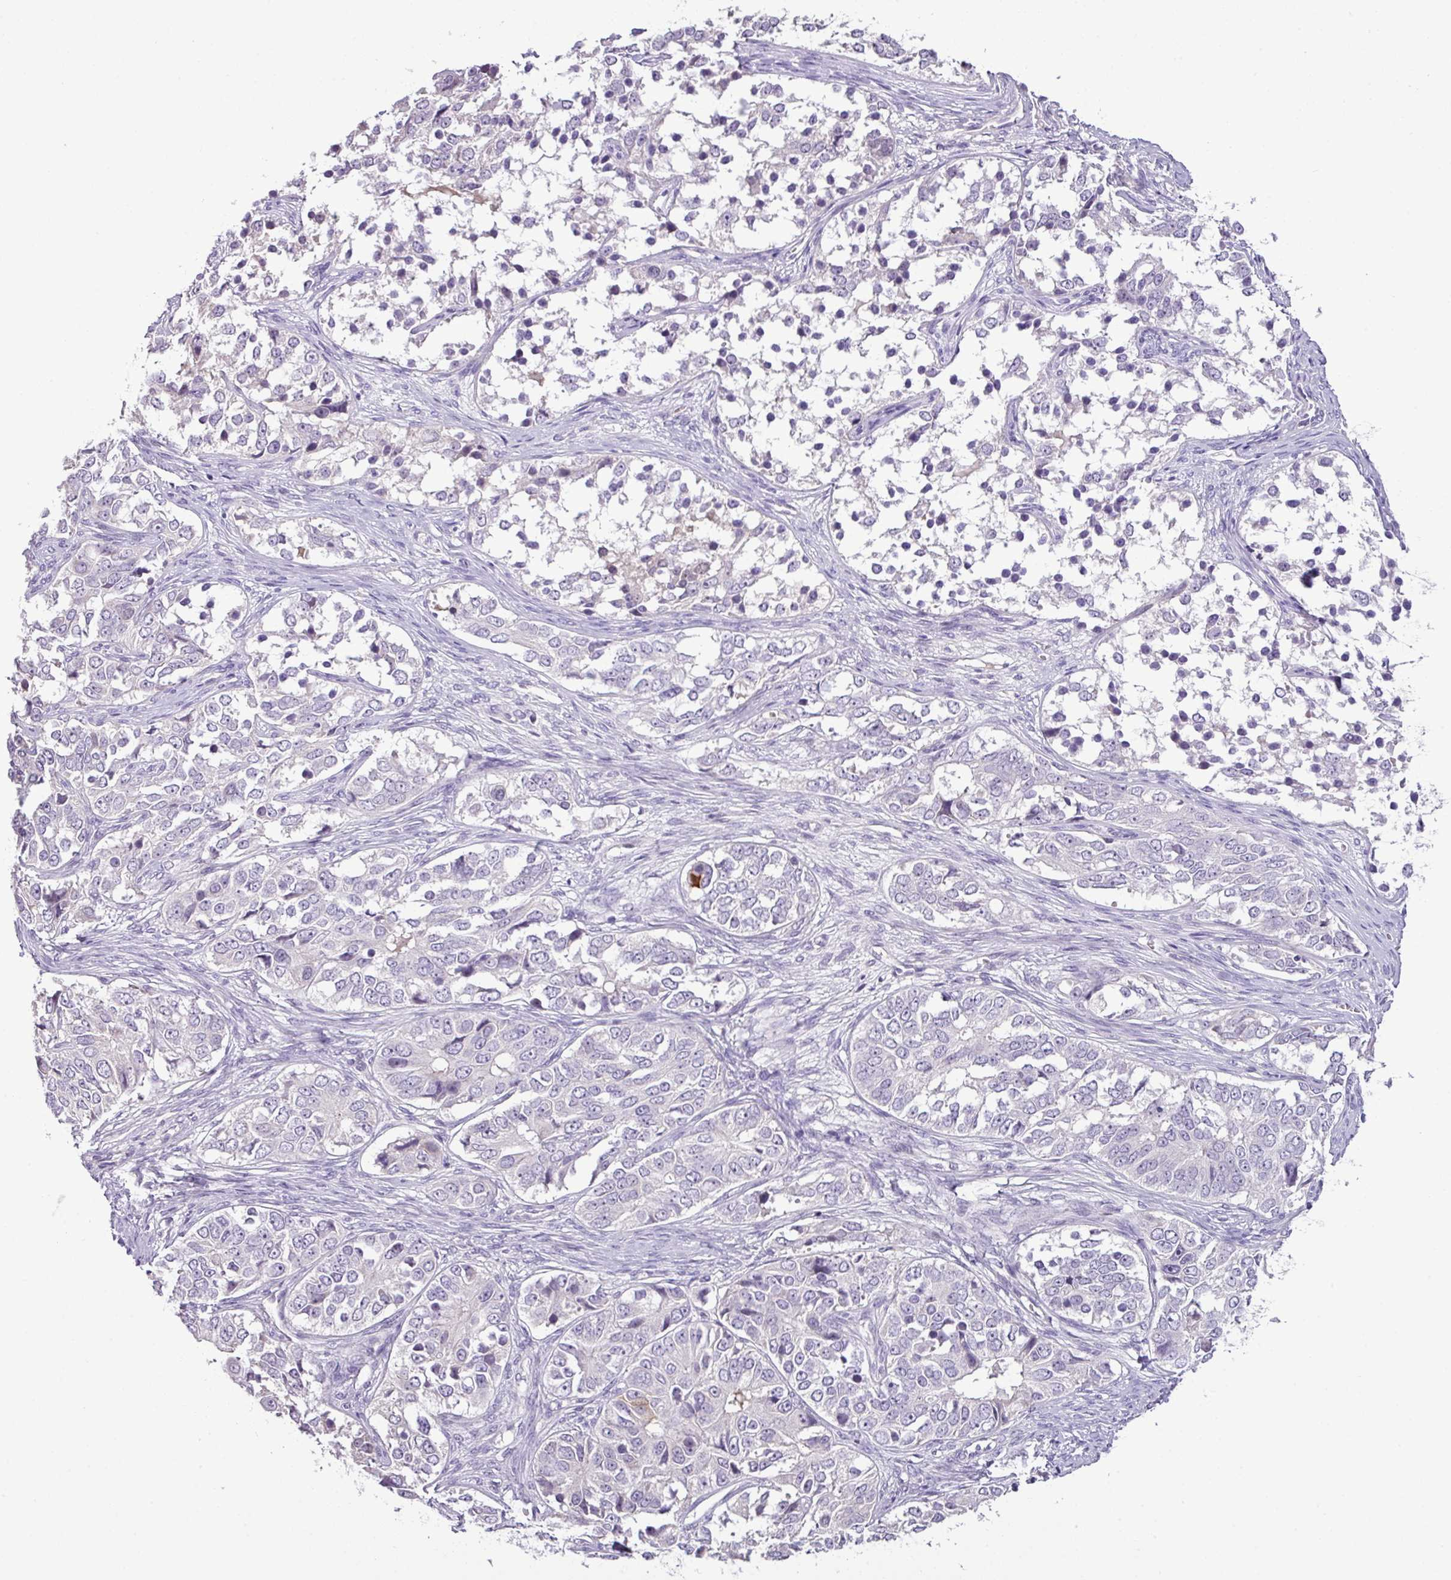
{"staining": {"intensity": "negative", "quantity": "none", "location": "none"}, "tissue": "ovarian cancer", "cell_type": "Tumor cells", "image_type": "cancer", "snomed": [{"axis": "morphology", "description": "Carcinoma, endometroid"}, {"axis": "topography", "description": "Ovary"}], "caption": "This is an IHC photomicrograph of human ovarian endometroid carcinoma. There is no expression in tumor cells.", "gene": "DNAJB13", "patient": {"sex": "female", "age": 51}}